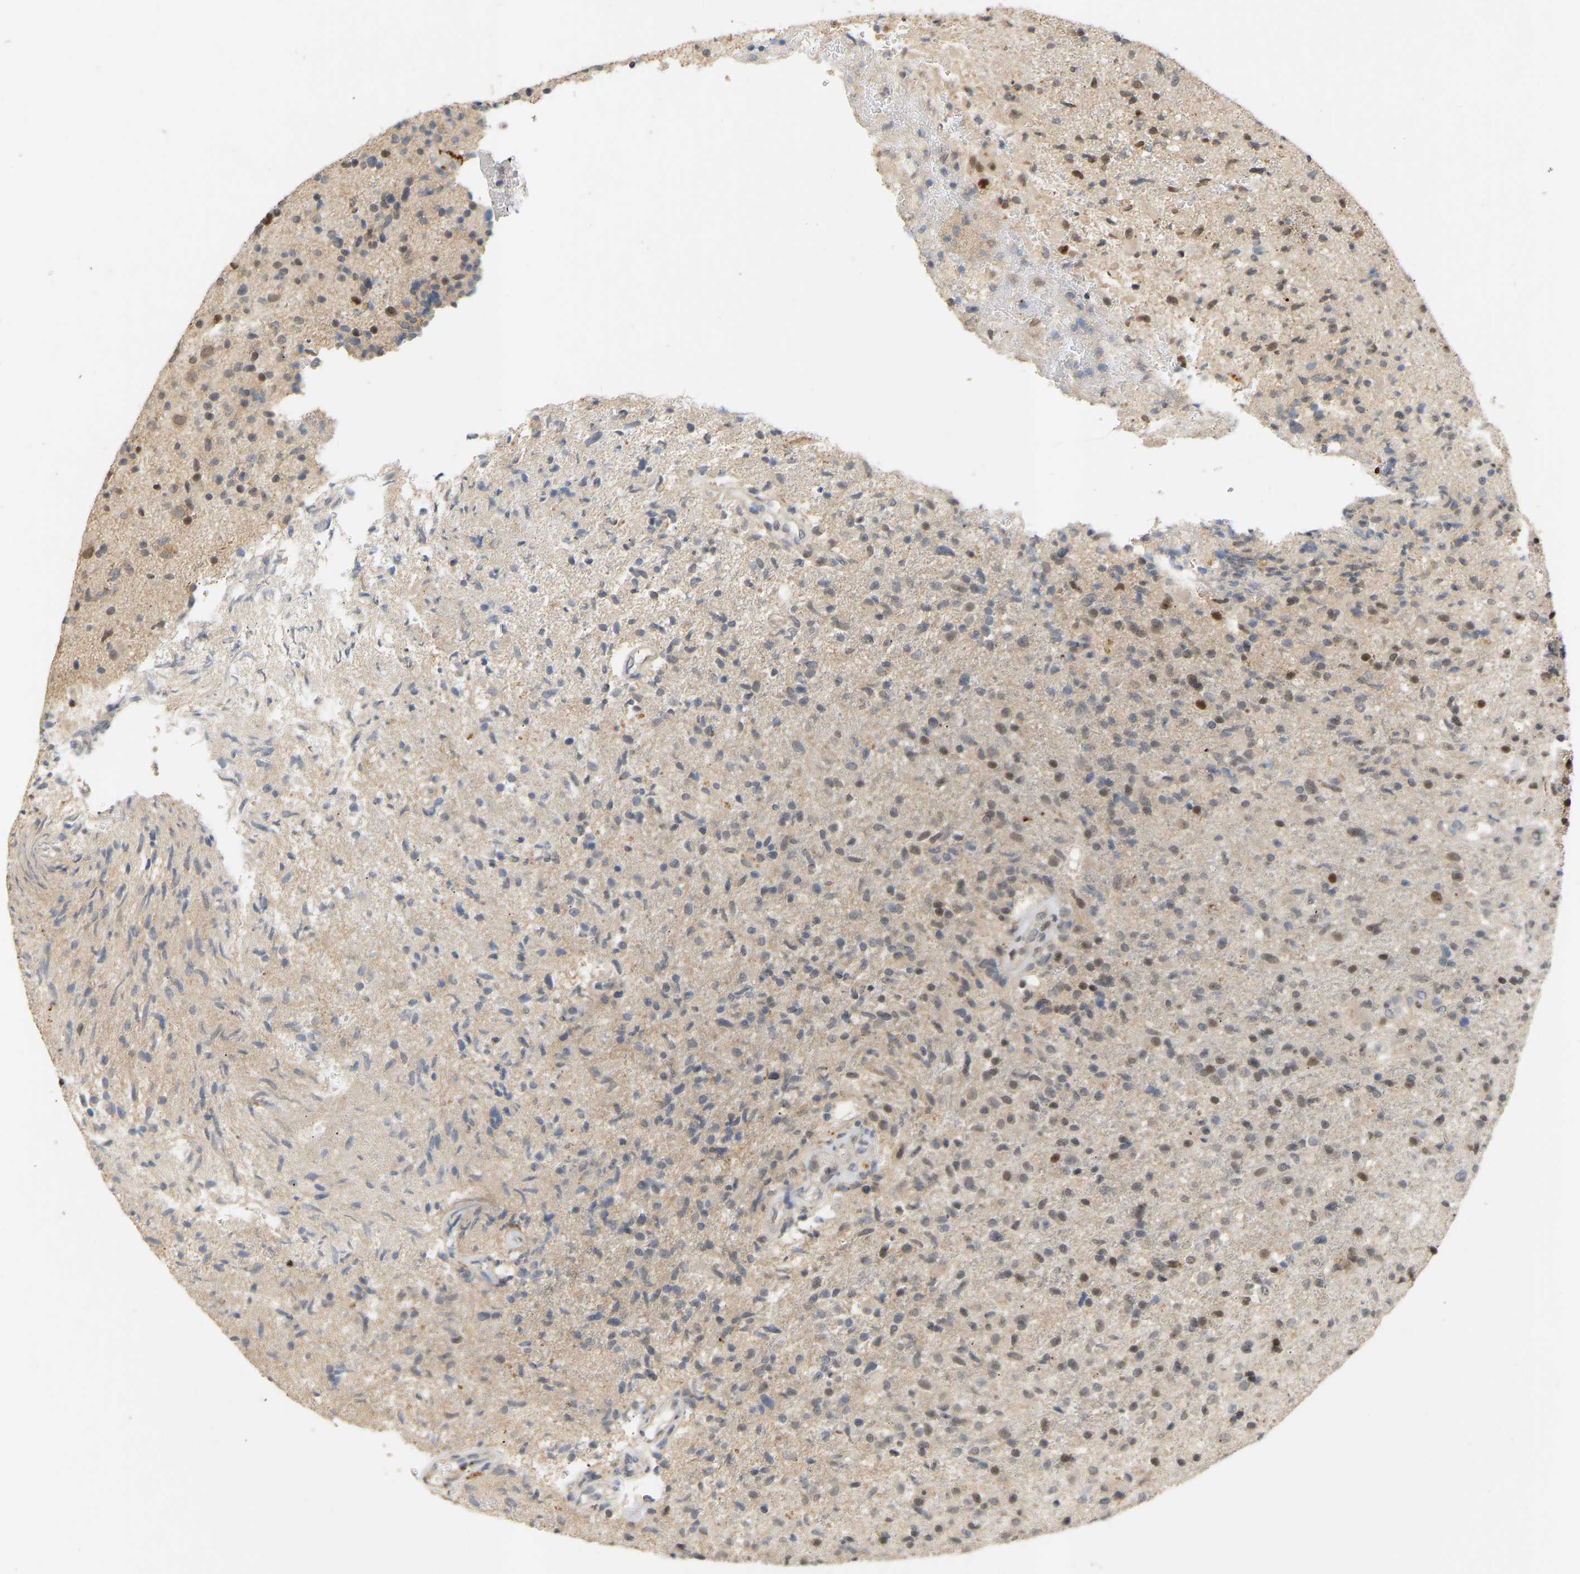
{"staining": {"intensity": "weak", "quantity": "<25%", "location": "cytoplasmic/membranous,nuclear"}, "tissue": "glioma", "cell_type": "Tumor cells", "image_type": "cancer", "snomed": [{"axis": "morphology", "description": "Glioma, malignant, High grade"}, {"axis": "topography", "description": "Brain"}], "caption": "Immunohistochemical staining of glioma displays no significant positivity in tumor cells.", "gene": "PTPN4", "patient": {"sex": "male", "age": 72}}